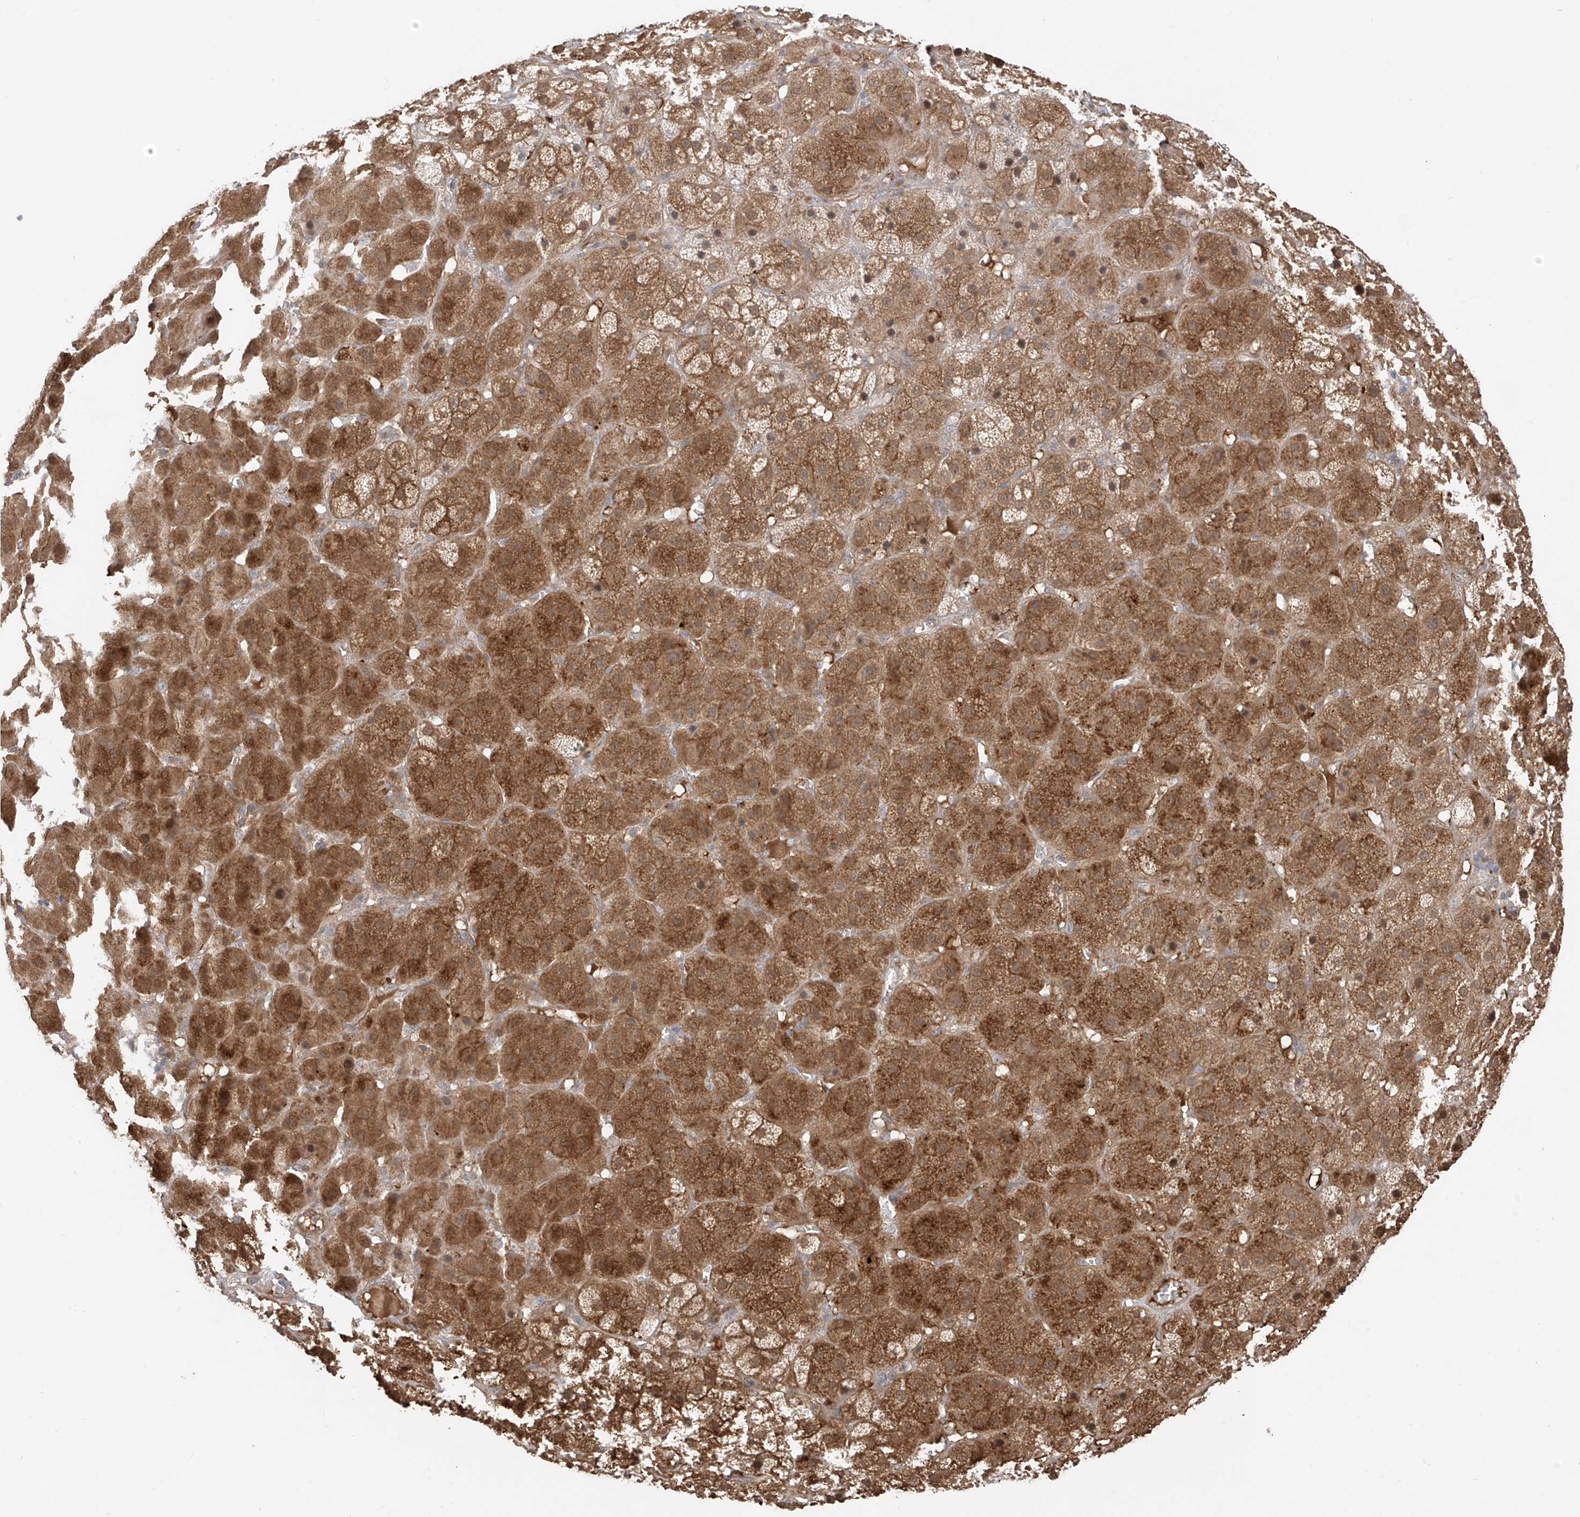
{"staining": {"intensity": "moderate", "quantity": "25%-75%", "location": "cytoplasmic/membranous"}, "tissue": "adrenal gland", "cell_type": "Glandular cells", "image_type": "normal", "snomed": [{"axis": "morphology", "description": "Normal tissue, NOS"}, {"axis": "topography", "description": "Adrenal gland"}], "caption": "A brown stain highlights moderate cytoplasmic/membranous positivity of a protein in glandular cells of normal adrenal gland.", "gene": "CACNA2D4", "patient": {"sex": "female", "age": 57}}